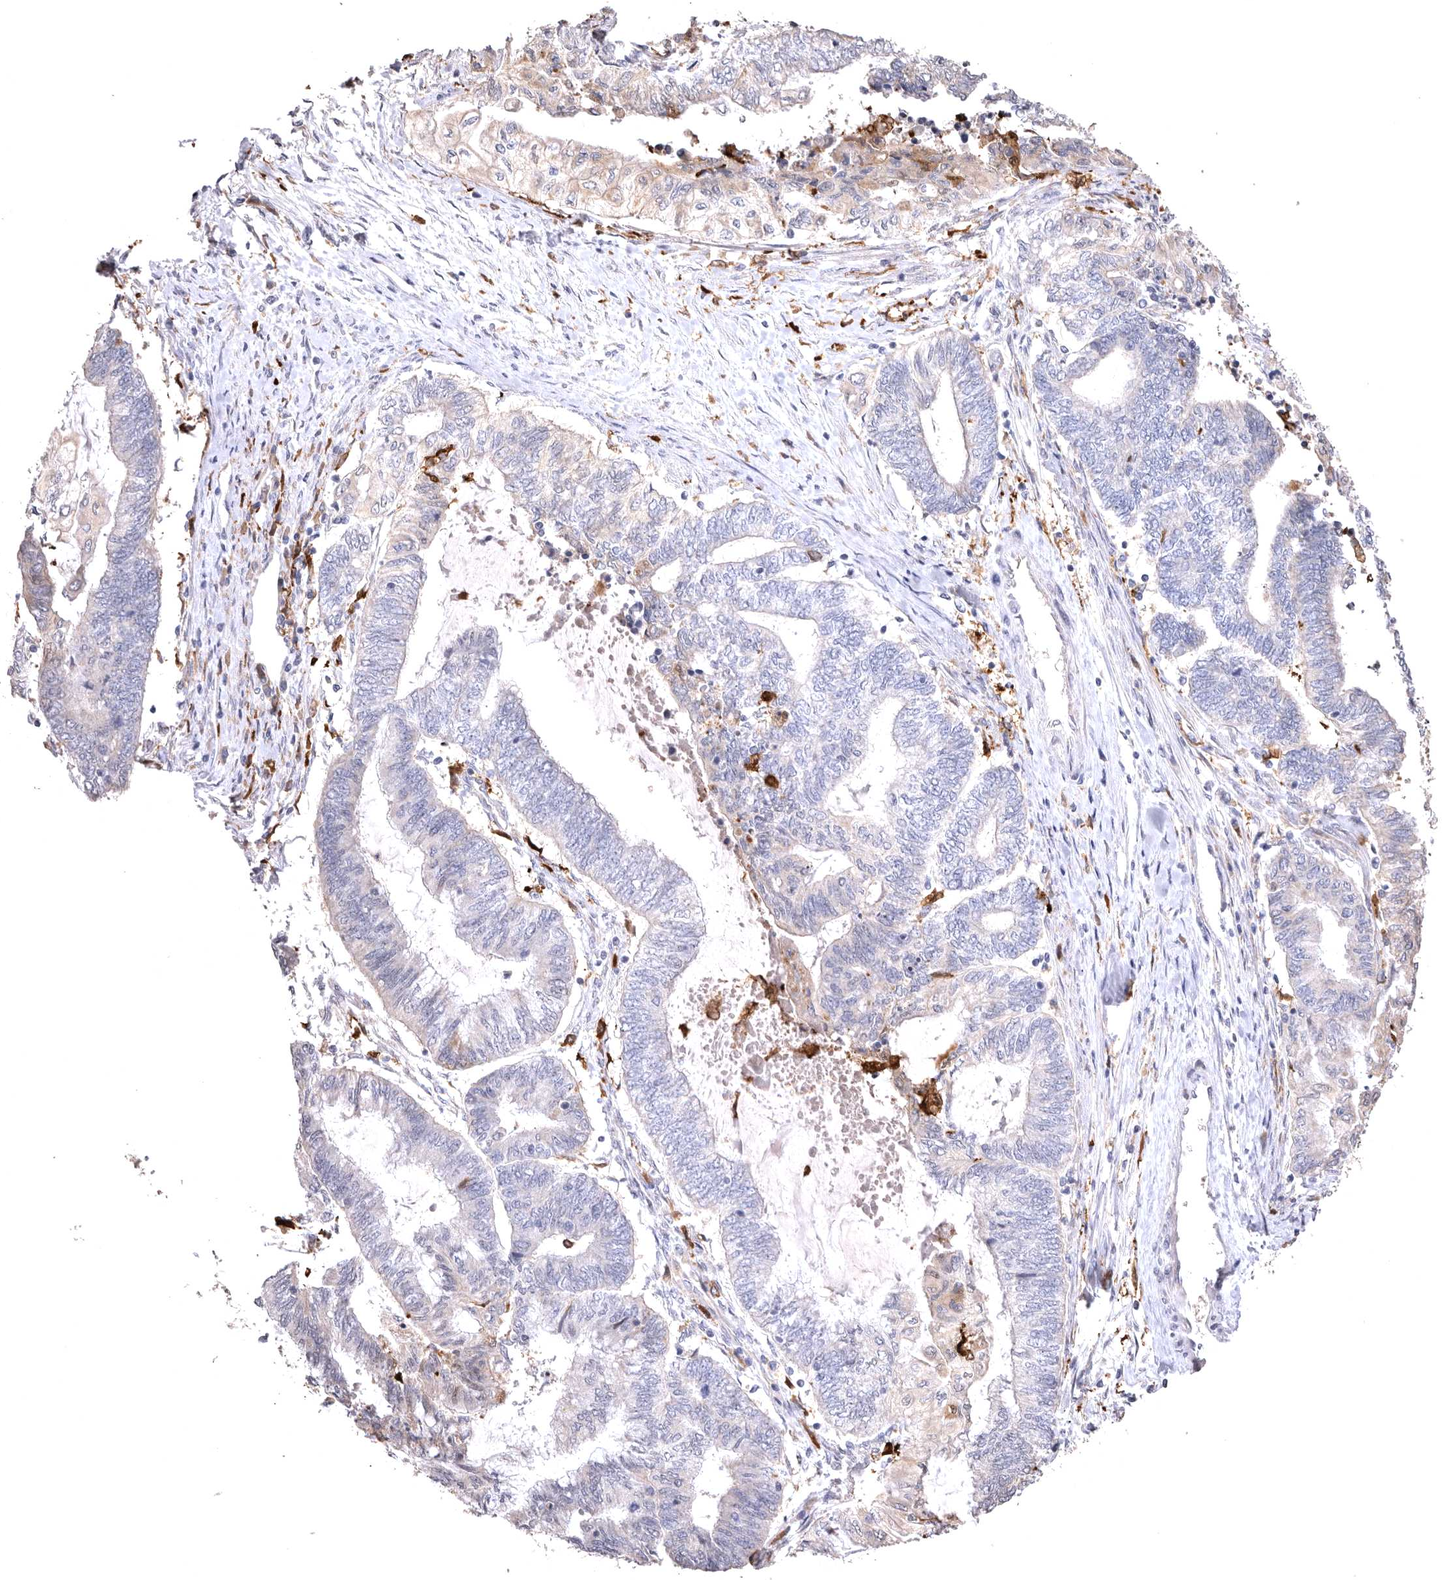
{"staining": {"intensity": "negative", "quantity": "none", "location": "none"}, "tissue": "endometrial cancer", "cell_type": "Tumor cells", "image_type": "cancer", "snomed": [{"axis": "morphology", "description": "Adenocarcinoma, NOS"}, {"axis": "topography", "description": "Uterus"}, {"axis": "topography", "description": "Endometrium"}], "caption": "Immunohistochemistry photomicrograph of neoplastic tissue: endometrial cancer (adenocarcinoma) stained with DAB reveals no significant protein positivity in tumor cells.", "gene": "VPS45", "patient": {"sex": "female", "age": 70}}